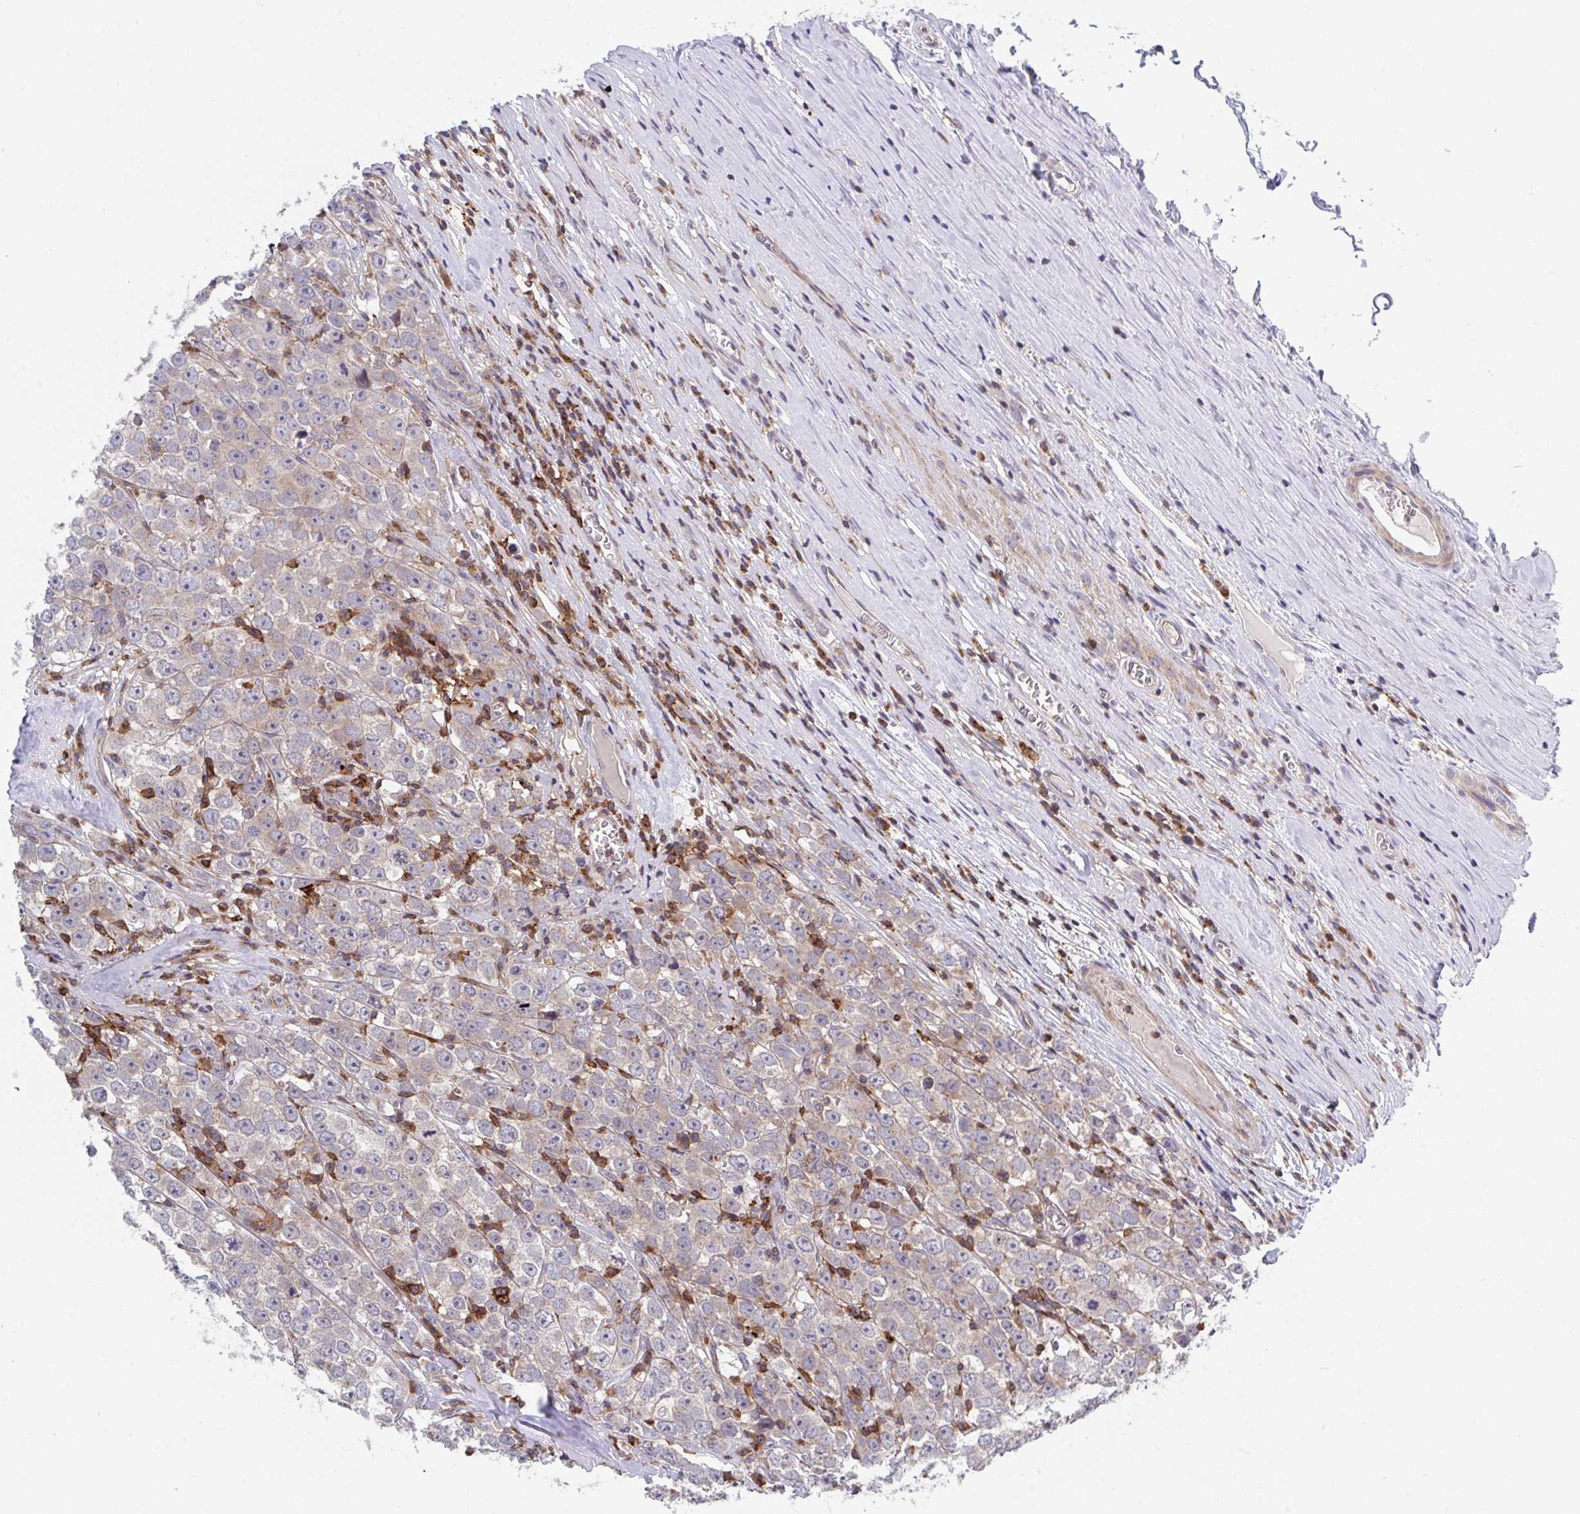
{"staining": {"intensity": "weak", "quantity": "<25%", "location": "cytoplasmic/membranous"}, "tissue": "testis cancer", "cell_type": "Tumor cells", "image_type": "cancer", "snomed": [{"axis": "morphology", "description": "Seminoma, NOS"}, {"axis": "morphology", "description": "Carcinoma, Embryonal, NOS"}, {"axis": "topography", "description": "Testis"}], "caption": "There is no significant staining in tumor cells of testis cancer (seminoma).", "gene": "FRMD3", "patient": {"sex": "male", "age": 52}}